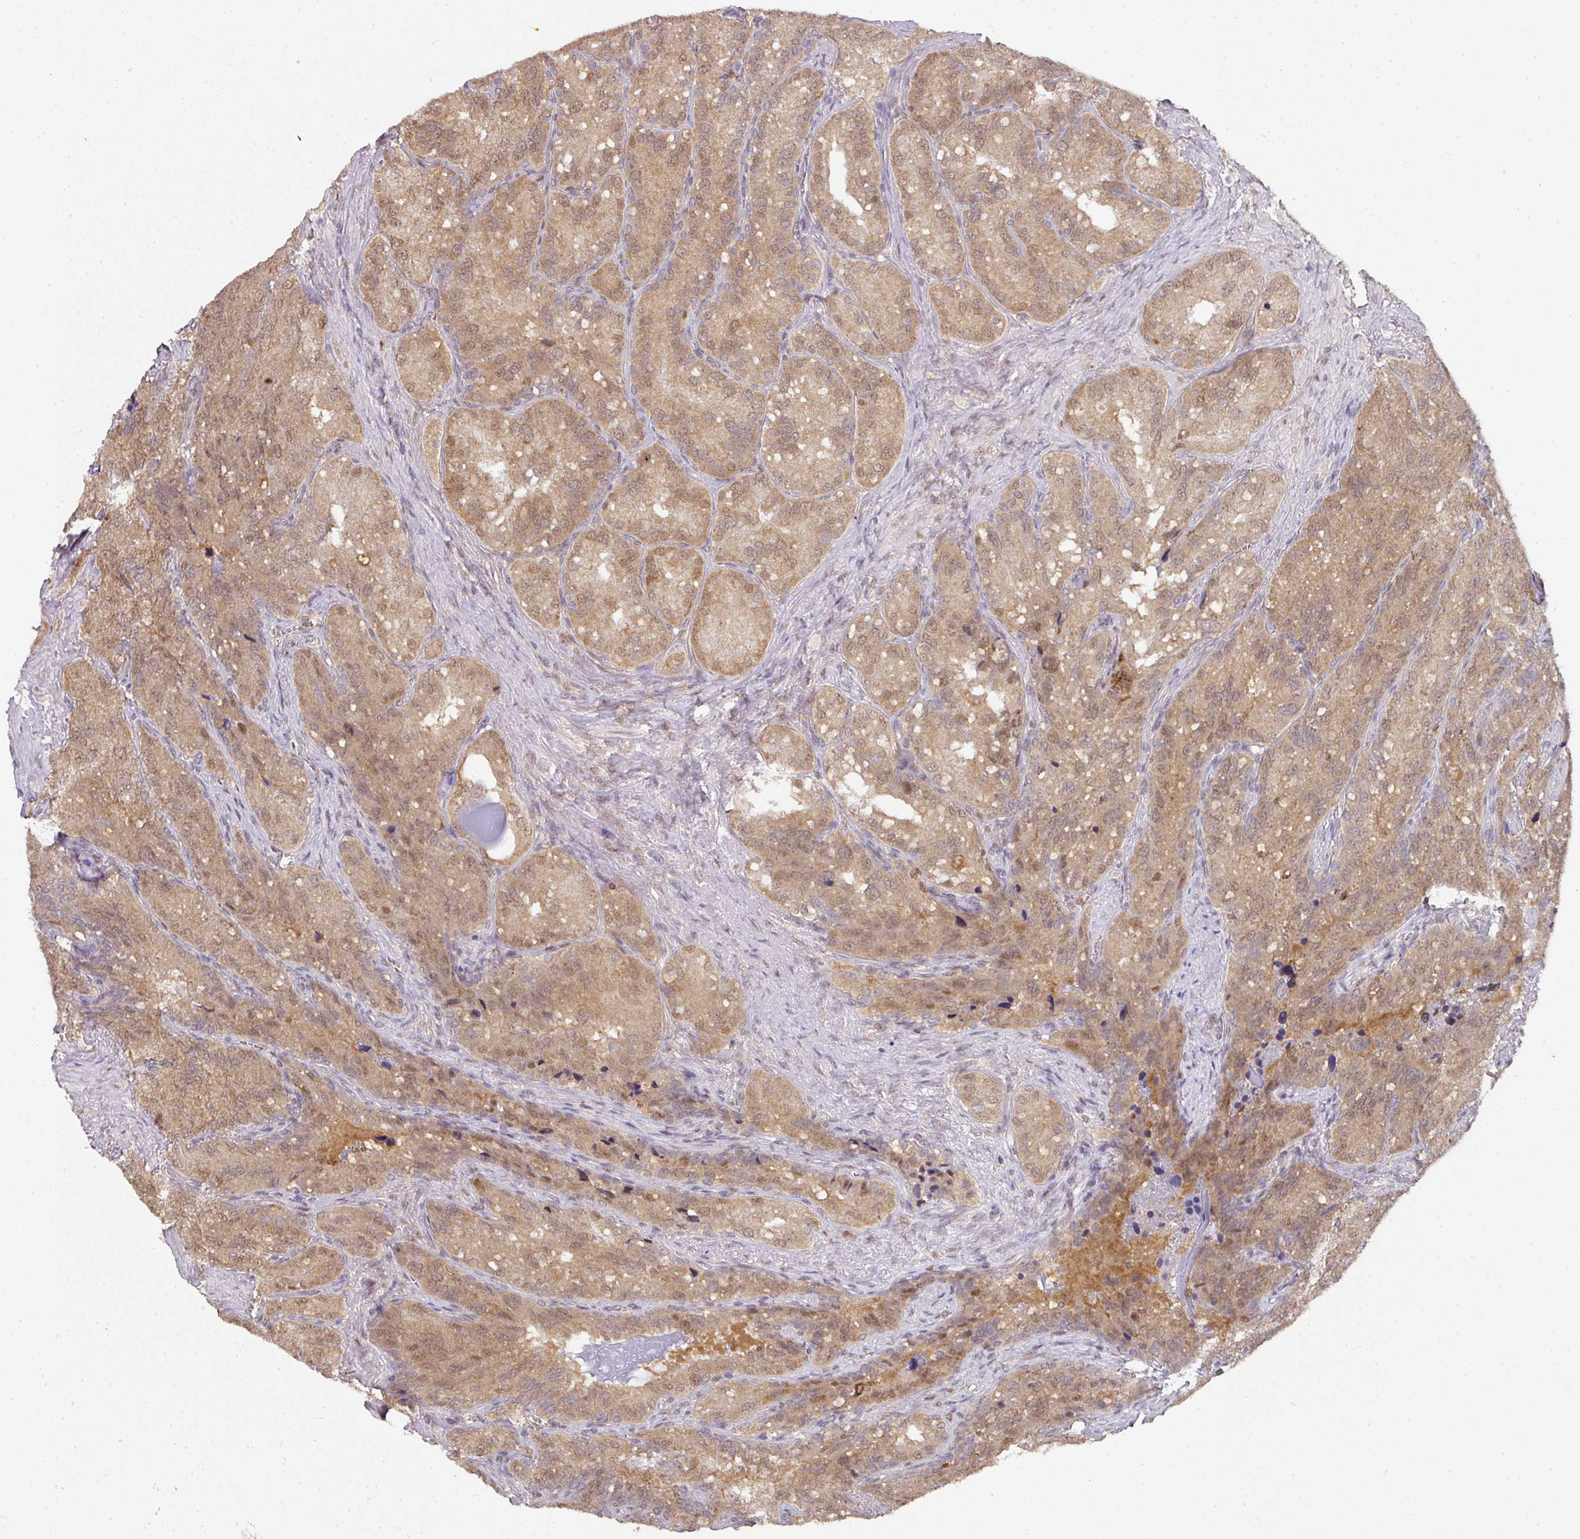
{"staining": {"intensity": "moderate", "quantity": ">75%", "location": "cytoplasmic/membranous,nuclear"}, "tissue": "seminal vesicle", "cell_type": "Glandular cells", "image_type": "normal", "snomed": [{"axis": "morphology", "description": "Normal tissue, NOS"}, {"axis": "topography", "description": "Seminal veicle"}], "caption": "A photomicrograph of seminal vesicle stained for a protein demonstrates moderate cytoplasmic/membranous,nuclear brown staining in glandular cells. (Stains: DAB (3,3'-diaminobenzidine) in brown, nuclei in blue, Microscopy: brightfield microscopy at high magnification).", "gene": "RANBP9", "patient": {"sex": "male", "age": 69}}